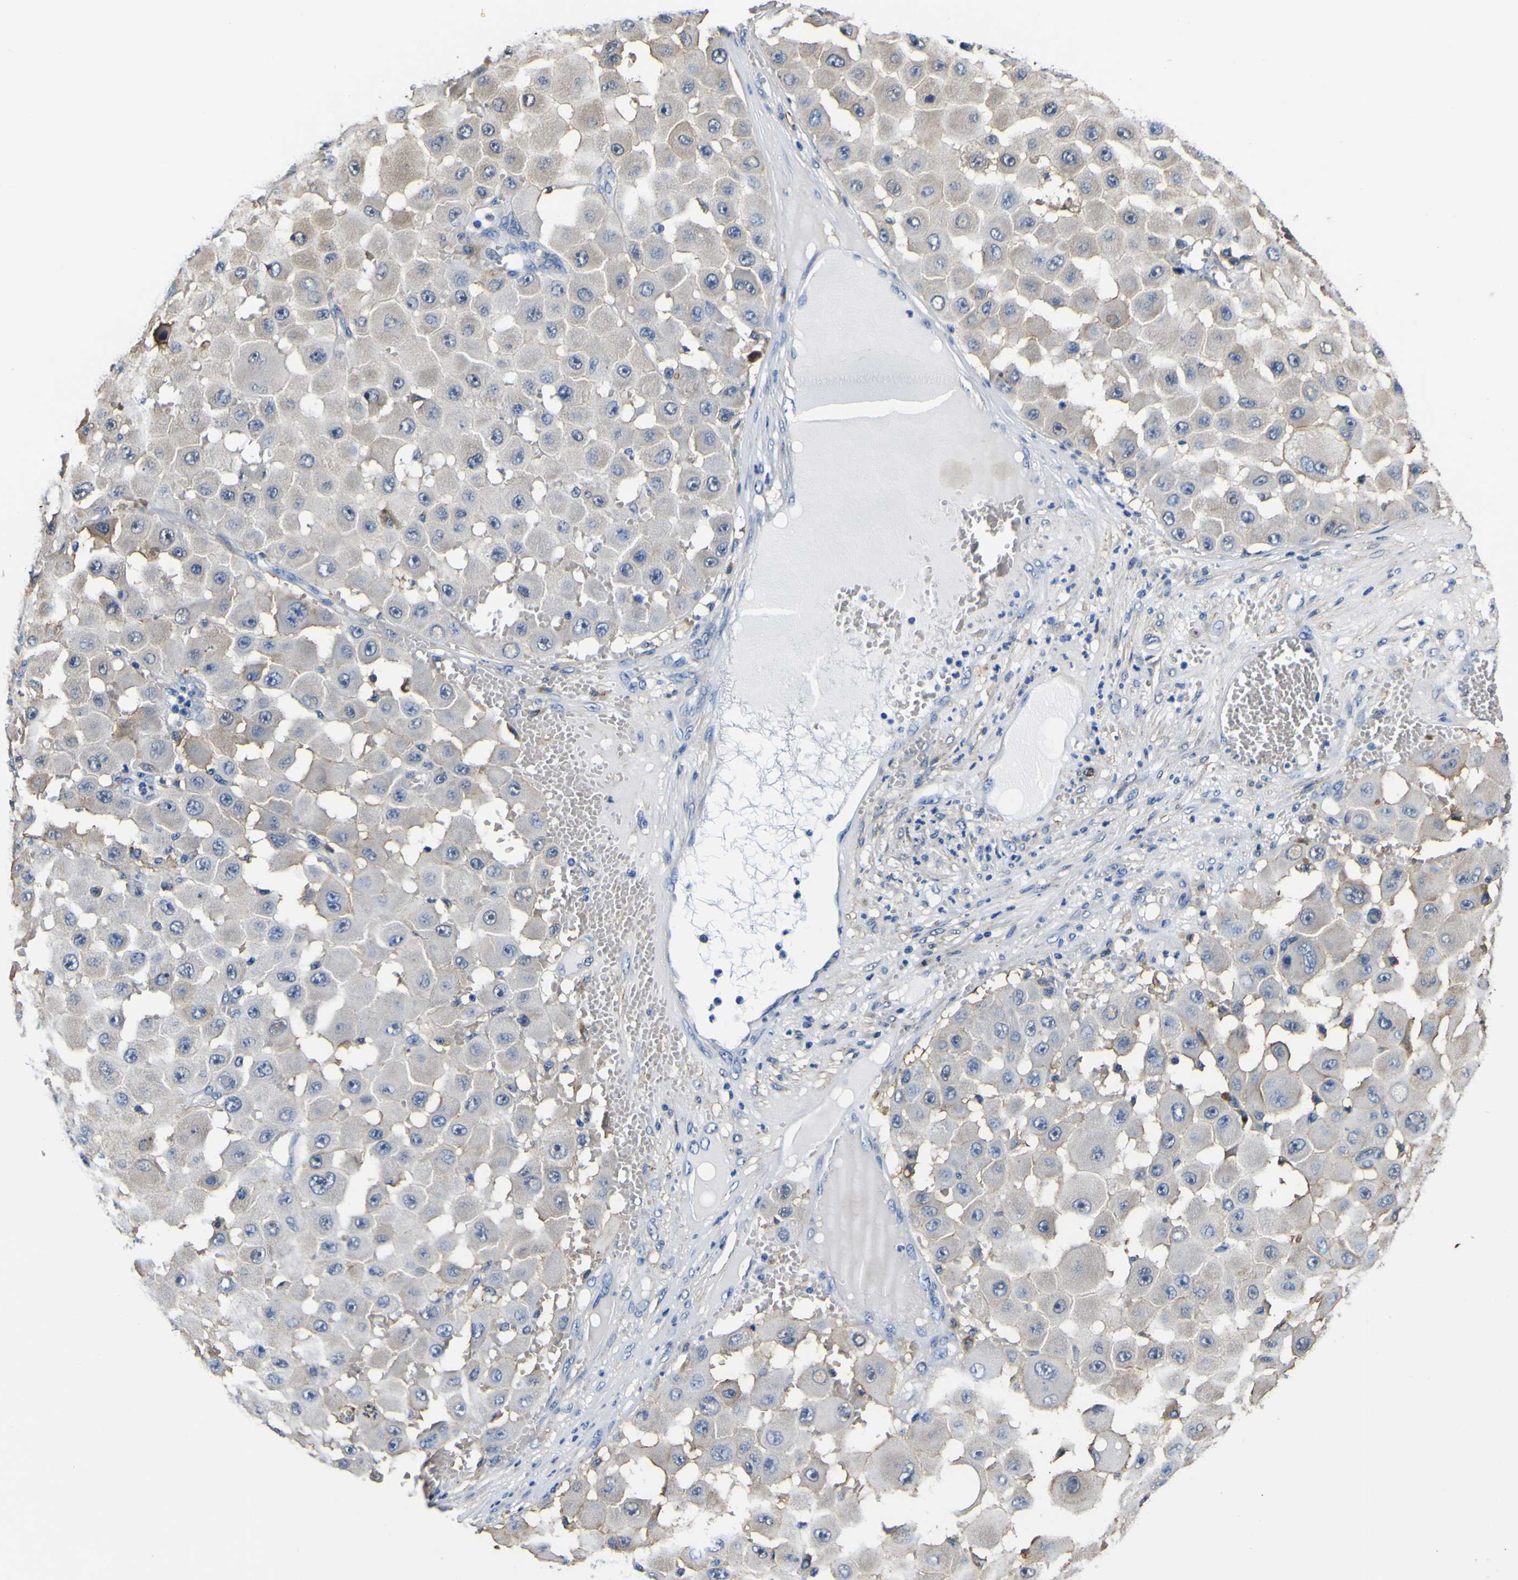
{"staining": {"intensity": "negative", "quantity": "none", "location": "none"}, "tissue": "melanoma", "cell_type": "Tumor cells", "image_type": "cancer", "snomed": [{"axis": "morphology", "description": "Malignant melanoma, NOS"}, {"axis": "topography", "description": "Skin"}], "caption": "DAB immunohistochemical staining of melanoma demonstrates no significant staining in tumor cells.", "gene": "PXDN", "patient": {"sex": "female", "age": 81}}